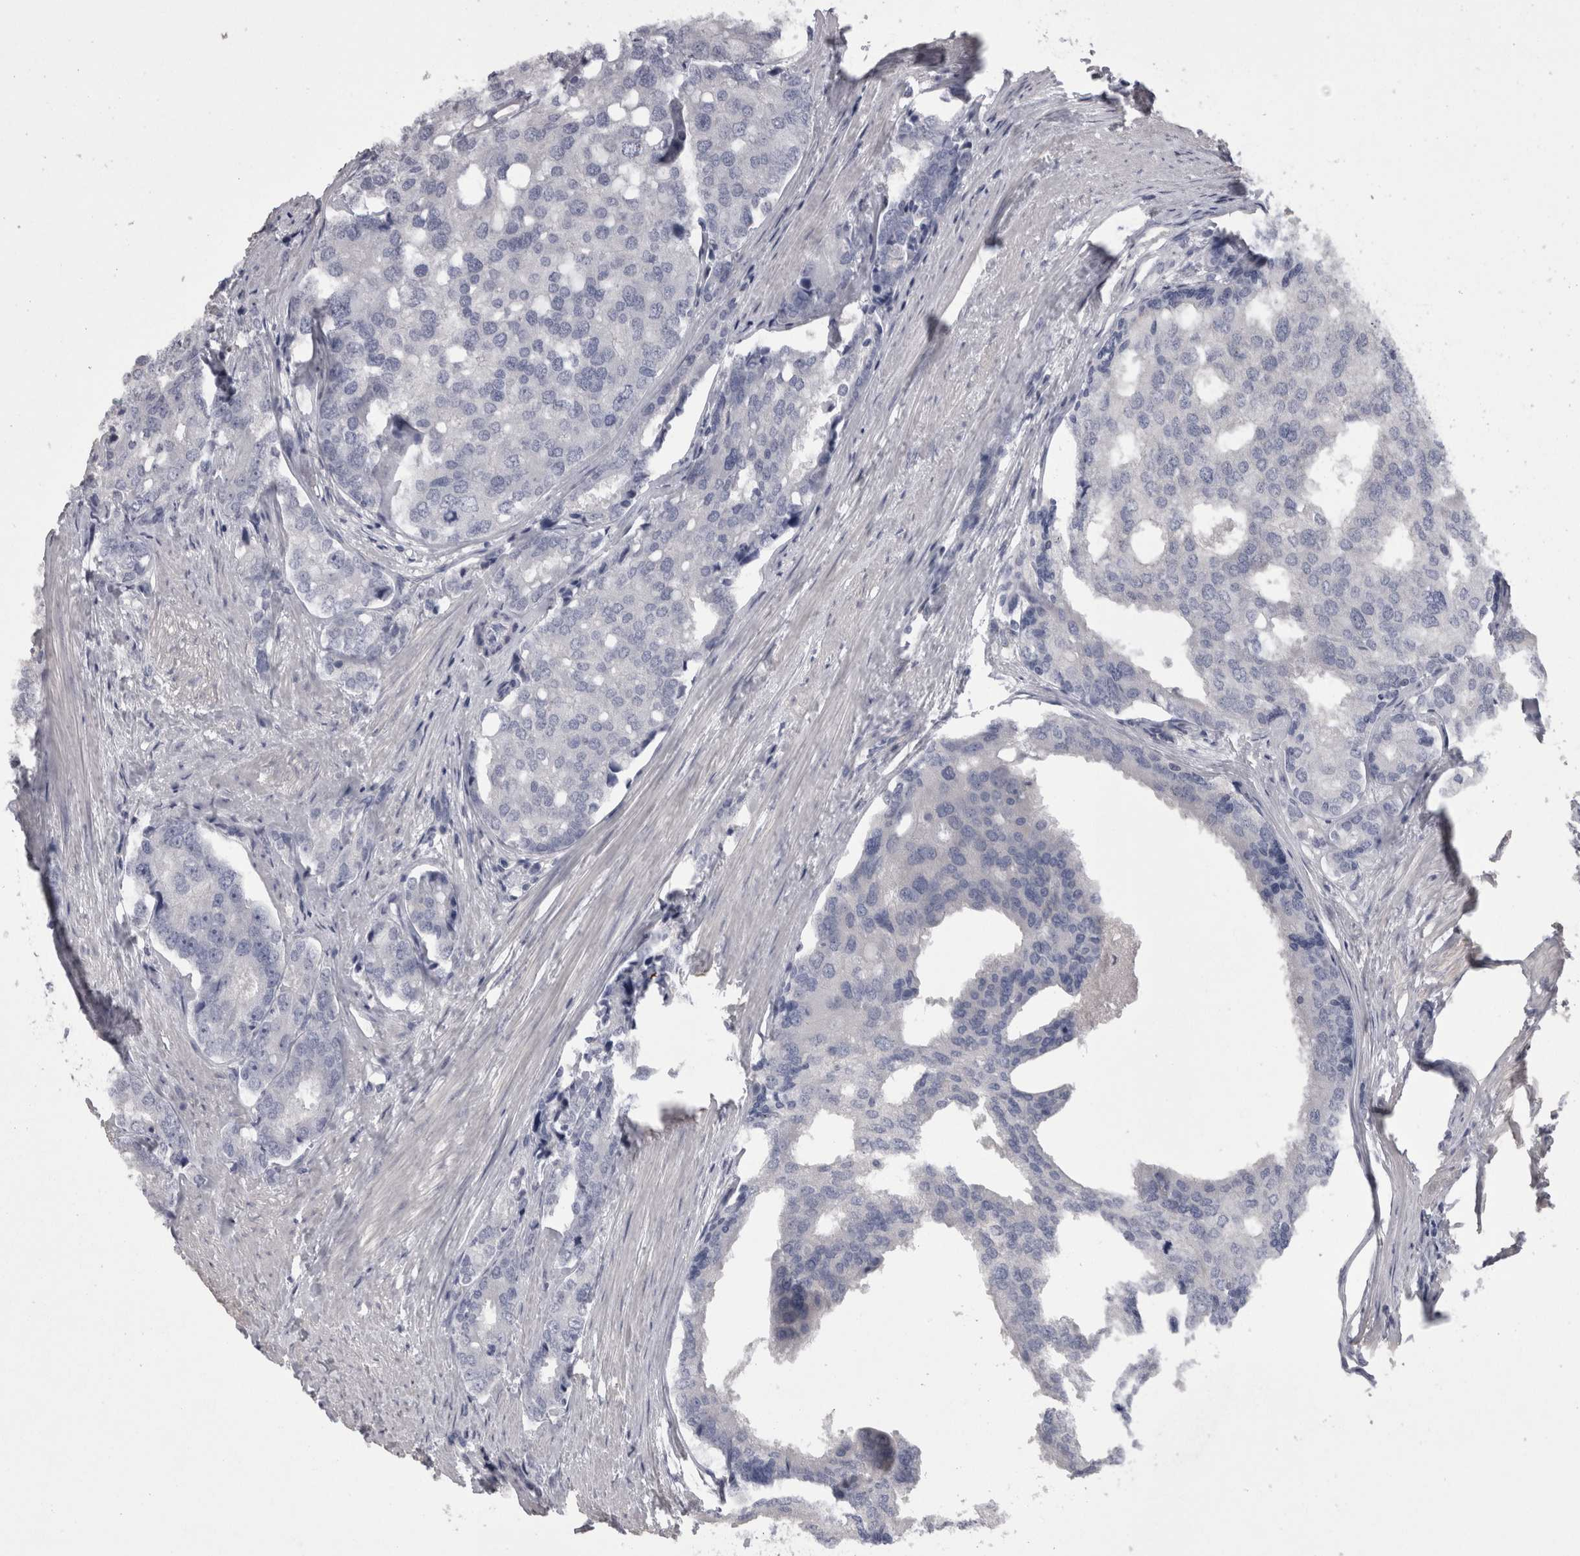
{"staining": {"intensity": "negative", "quantity": "none", "location": "none"}, "tissue": "prostate cancer", "cell_type": "Tumor cells", "image_type": "cancer", "snomed": [{"axis": "morphology", "description": "Adenocarcinoma, High grade"}, {"axis": "topography", "description": "Prostate"}], "caption": "A micrograph of high-grade adenocarcinoma (prostate) stained for a protein reveals no brown staining in tumor cells.", "gene": "CAMK2D", "patient": {"sex": "male", "age": 50}}